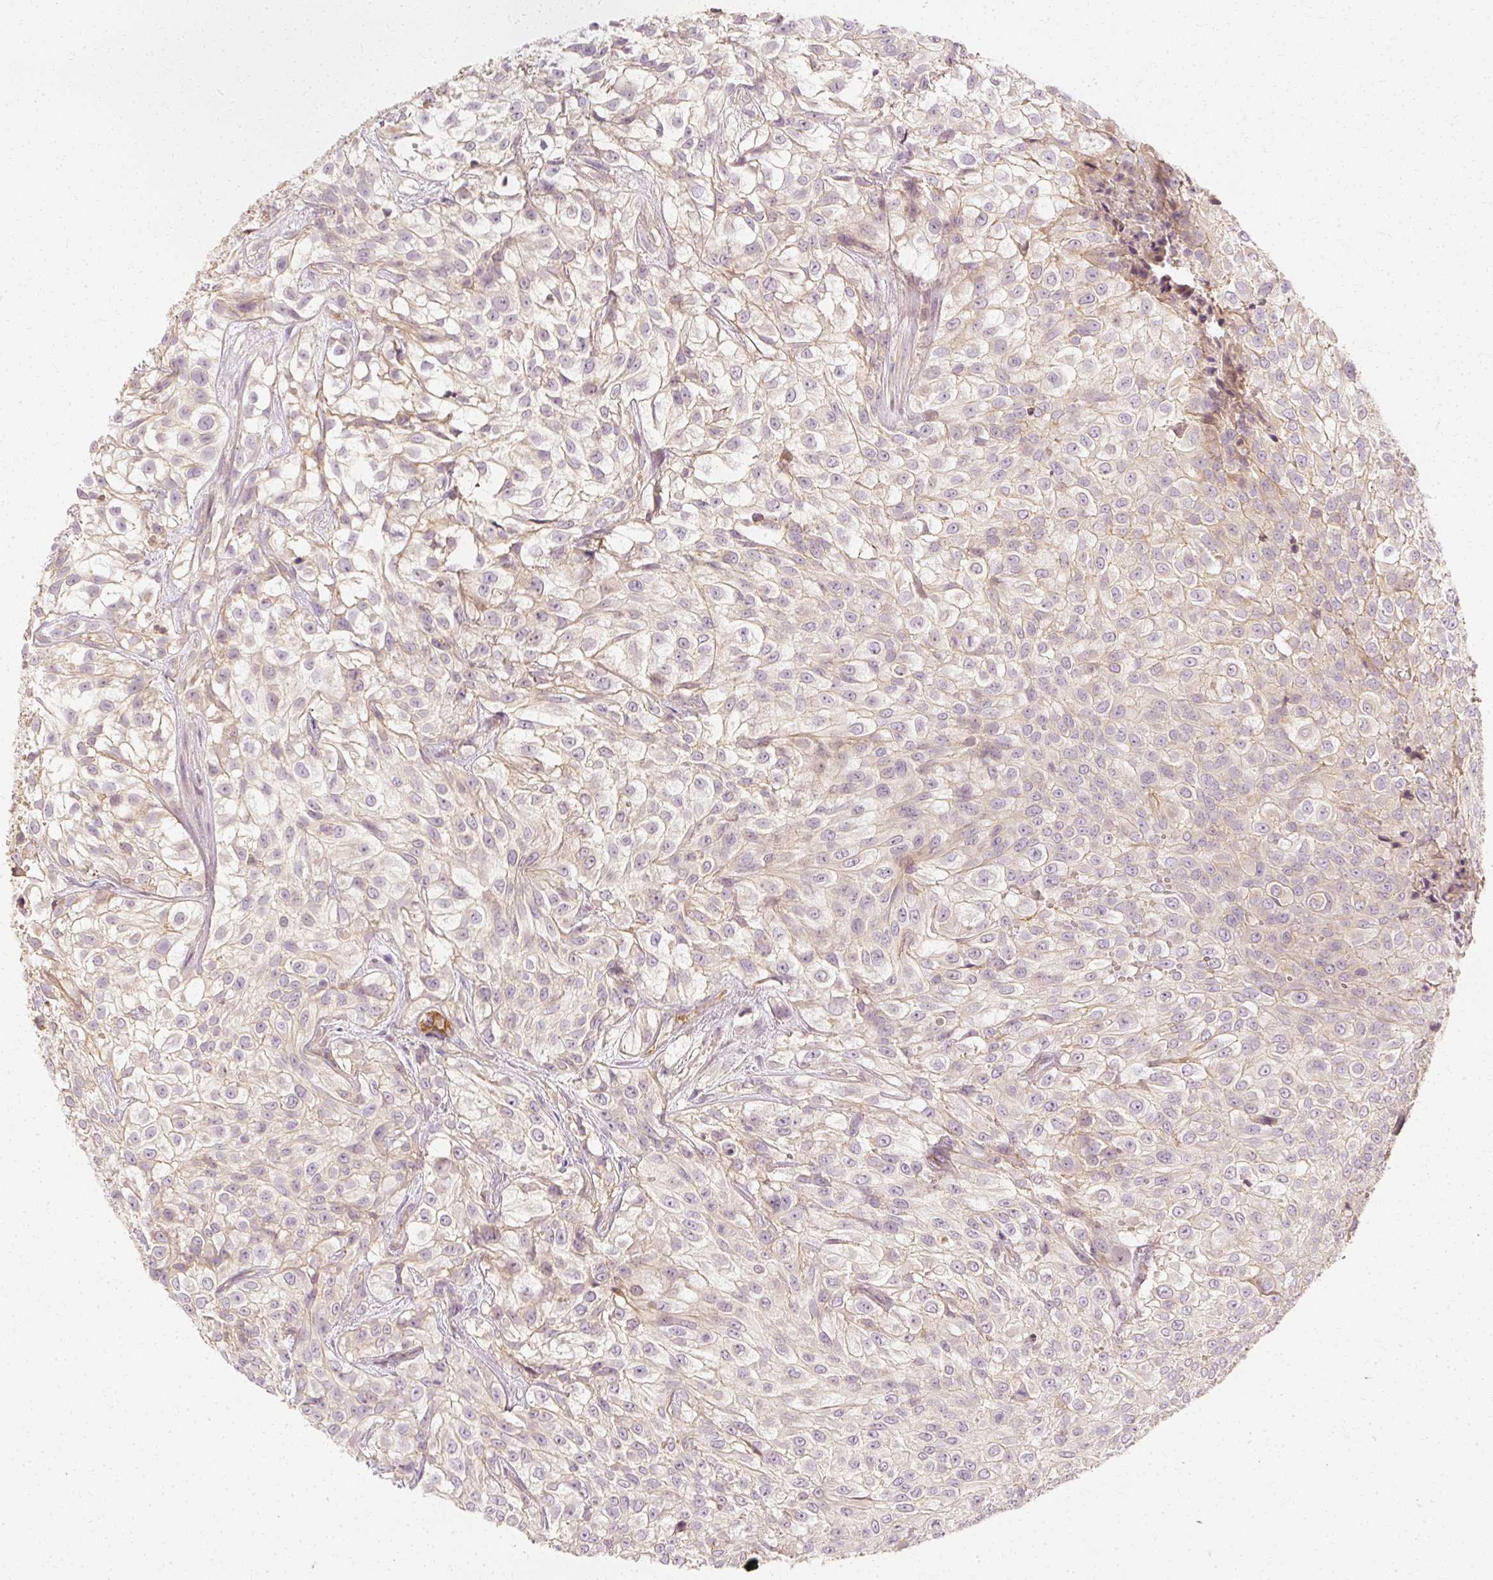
{"staining": {"intensity": "weak", "quantity": "<25%", "location": "cytoplasmic/membranous"}, "tissue": "urothelial cancer", "cell_type": "Tumor cells", "image_type": "cancer", "snomed": [{"axis": "morphology", "description": "Urothelial carcinoma, High grade"}, {"axis": "topography", "description": "Urinary bladder"}], "caption": "Human urothelial carcinoma (high-grade) stained for a protein using IHC displays no staining in tumor cells.", "gene": "GNAQ", "patient": {"sex": "male", "age": 56}}